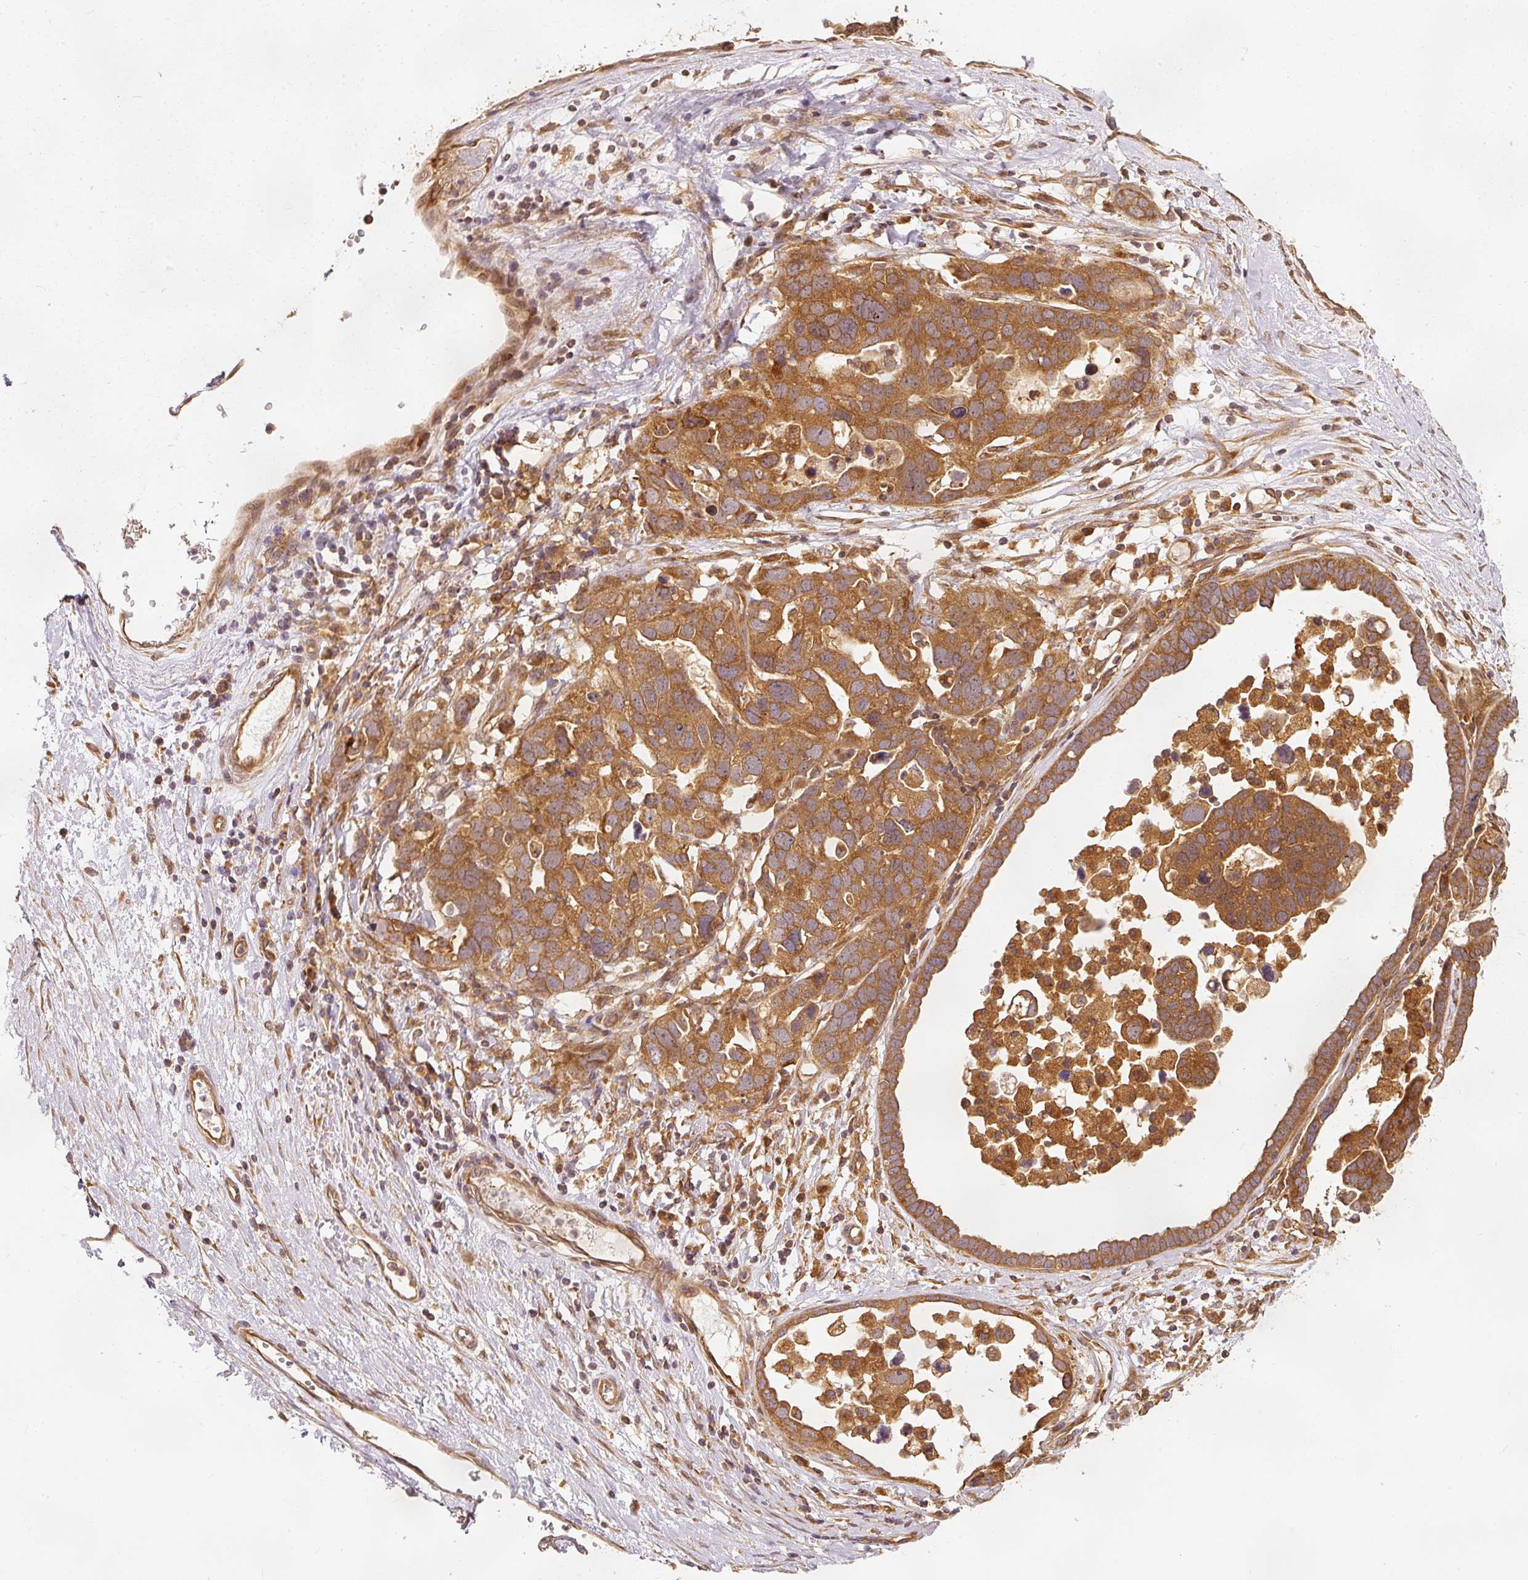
{"staining": {"intensity": "moderate", "quantity": ">75%", "location": "cytoplasmic/membranous"}, "tissue": "ovarian cancer", "cell_type": "Tumor cells", "image_type": "cancer", "snomed": [{"axis": "morphology", "description": "Cystadenocarcinoma, serous, NOS"}, {"axis": "topography", "description": "Ovary"}], "caption": "Human serous cystadenocarcinoma (ovarian) stained for a protein (brown) reveals moderate cytoplasmic/membranous positive staining in about >75% of tumor cells.", "gene": "EIF3B", "patient": {"sex": "female", "age": 54}}